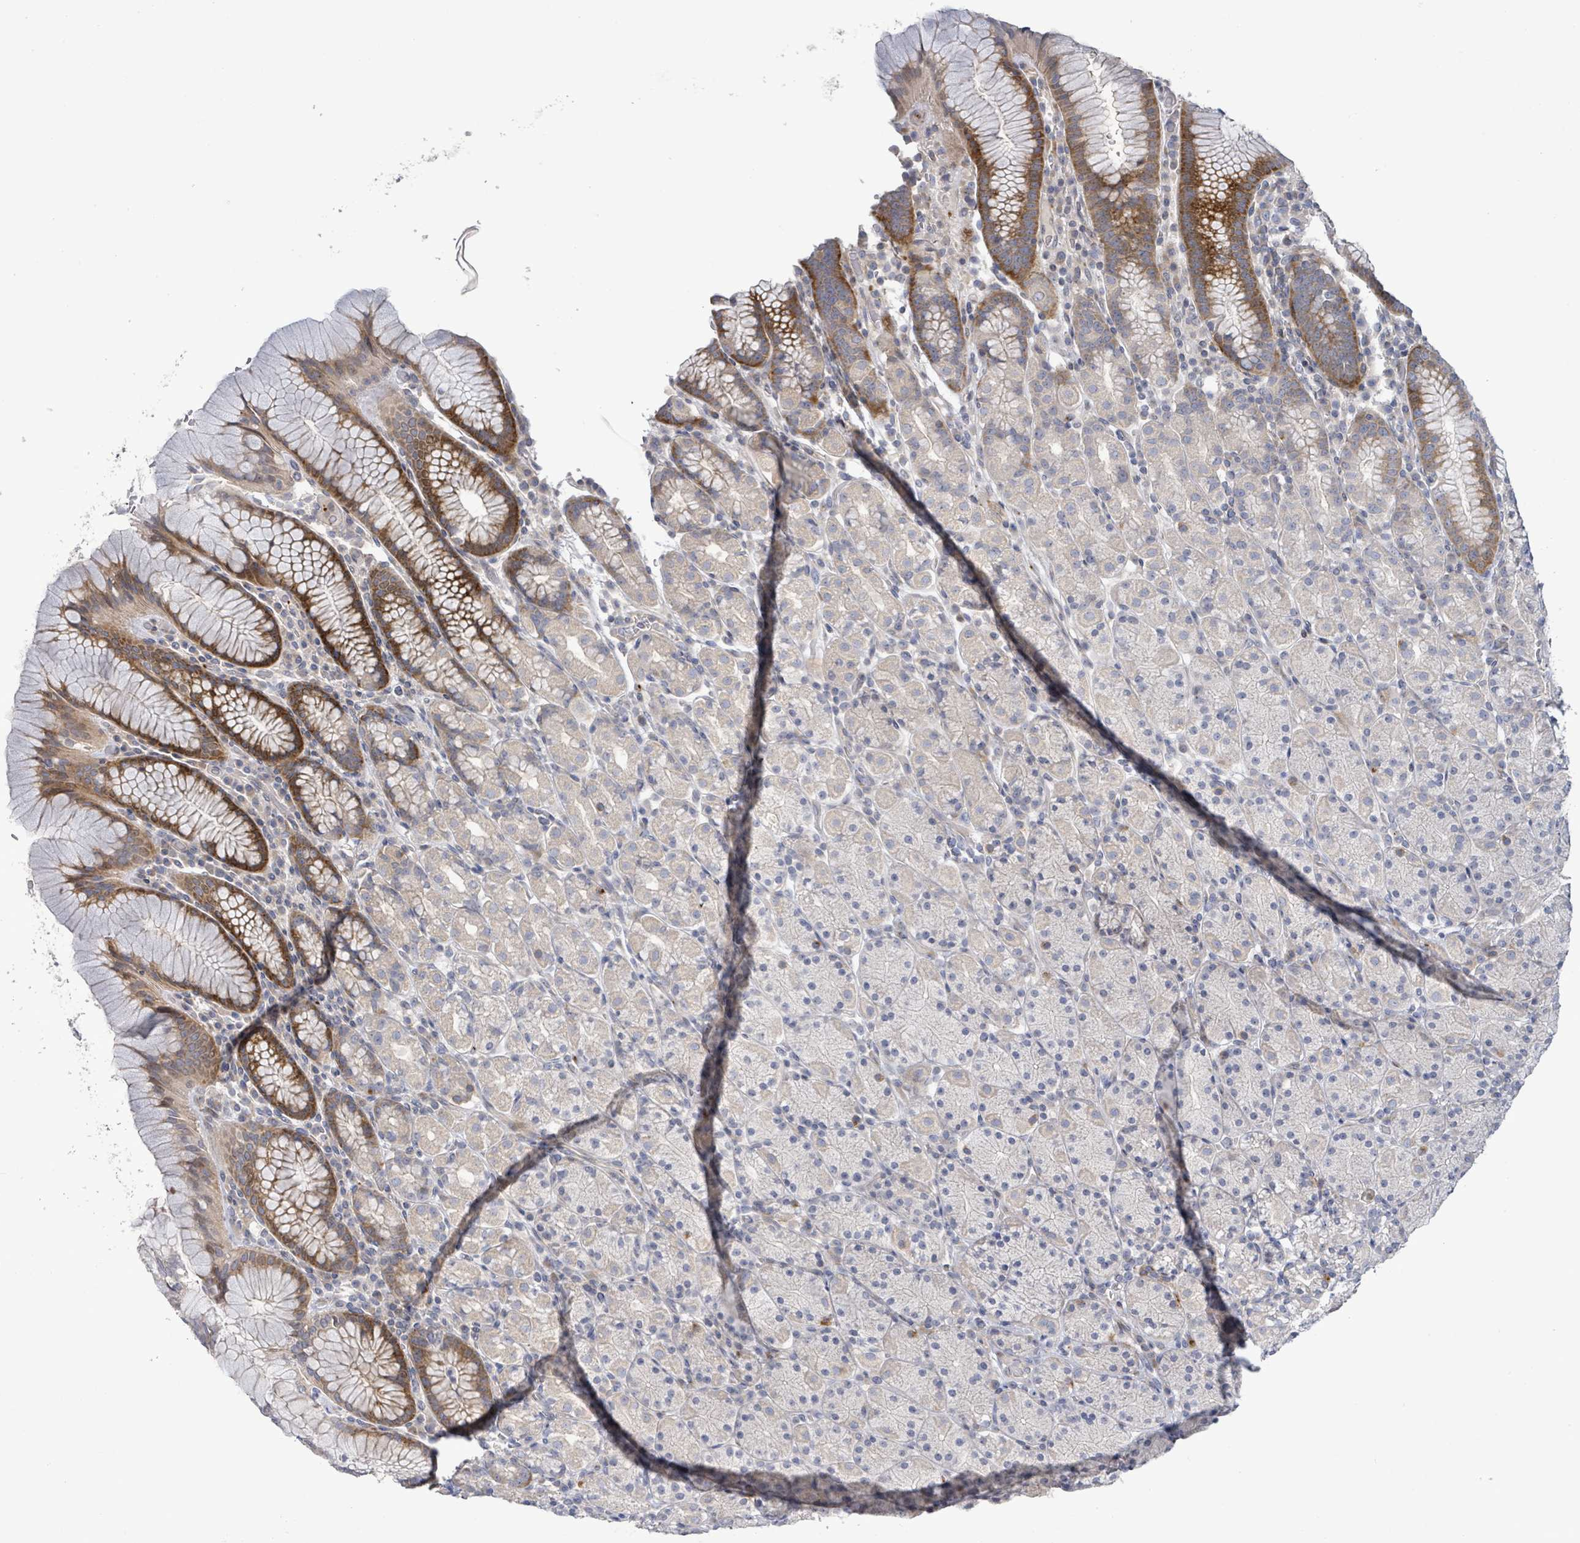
{"staining": {"intensity": "strong", "quantity": "<25%", "location": "cytoplasmic/membranous"}, "tissue": "stomach", "cell_type": "Glandular cells", "image_type": "normal", "snomed": [{"axis": "morphology", "description": "Normal tissue, NOS"}, {"axis": "topography", "description": "Stomach, upper"}, {"axis": "topography", "description": "Stomach"}], "caption": "A brown stain highlights strong cytoplasmic/membranous staining of a protein in glandular cells of unremarkable human stomach.", "gene": "LILRA4", "patient": {"sex": "male", "age": 62}}